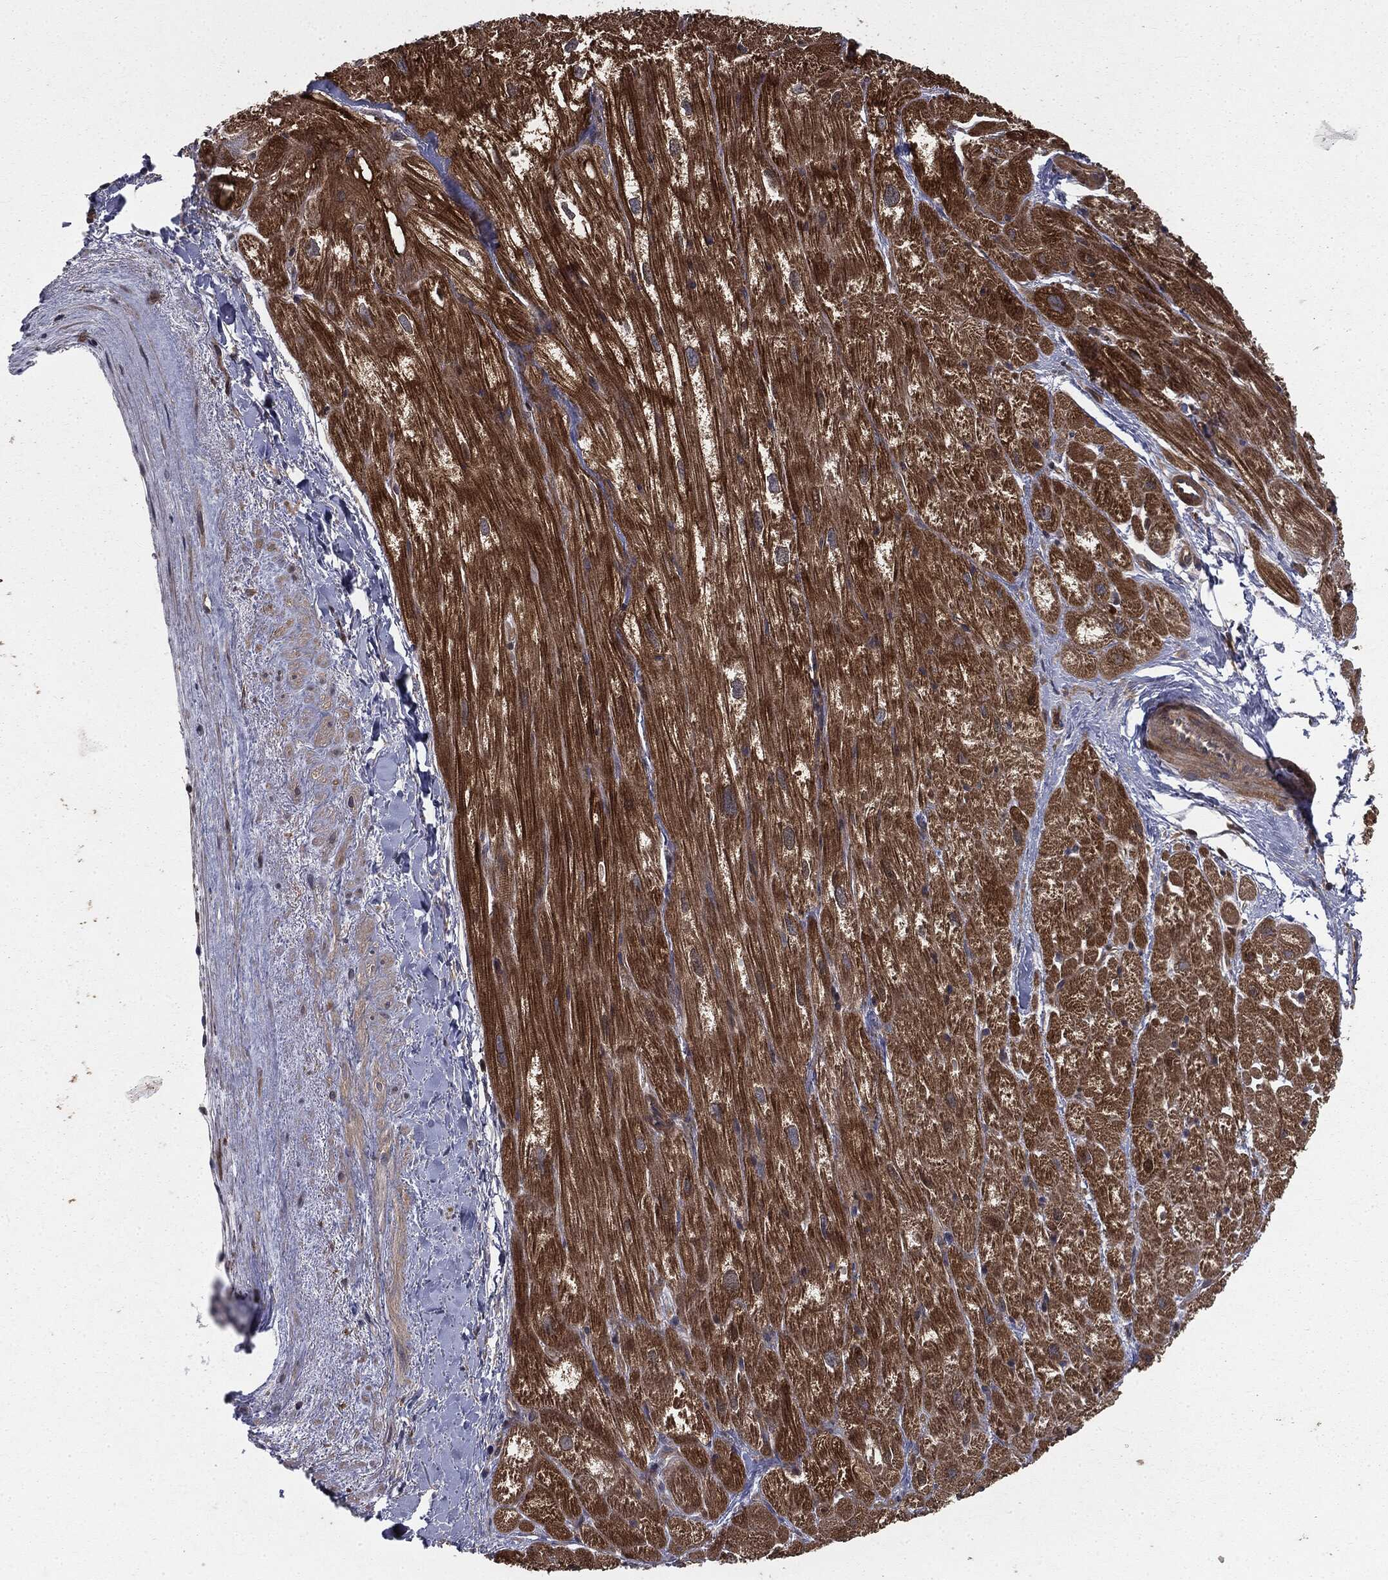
{"staining": {"intensity": "strong", "quantity": "25%-75%", "location": "cytoplasmic/membranous"}, "tissue": "heart muscle", "cell_type": "Cardiomyocytes", "image_type": "normal", "snomed": [{"axis": "morphology", "description": "Normal tissue, NOS"}, {"axis": "topography", "description": "Heart"}], "caption": "Heart muscle stained with immunohistochemistry demonstrates strong cytoplasmic/membranous staining in approximately 25%-75% of cardiomyocytes. Nuclei are stained in blue.", "gene": "GNB5", "patient": {"sex": "male", "age": 62}}